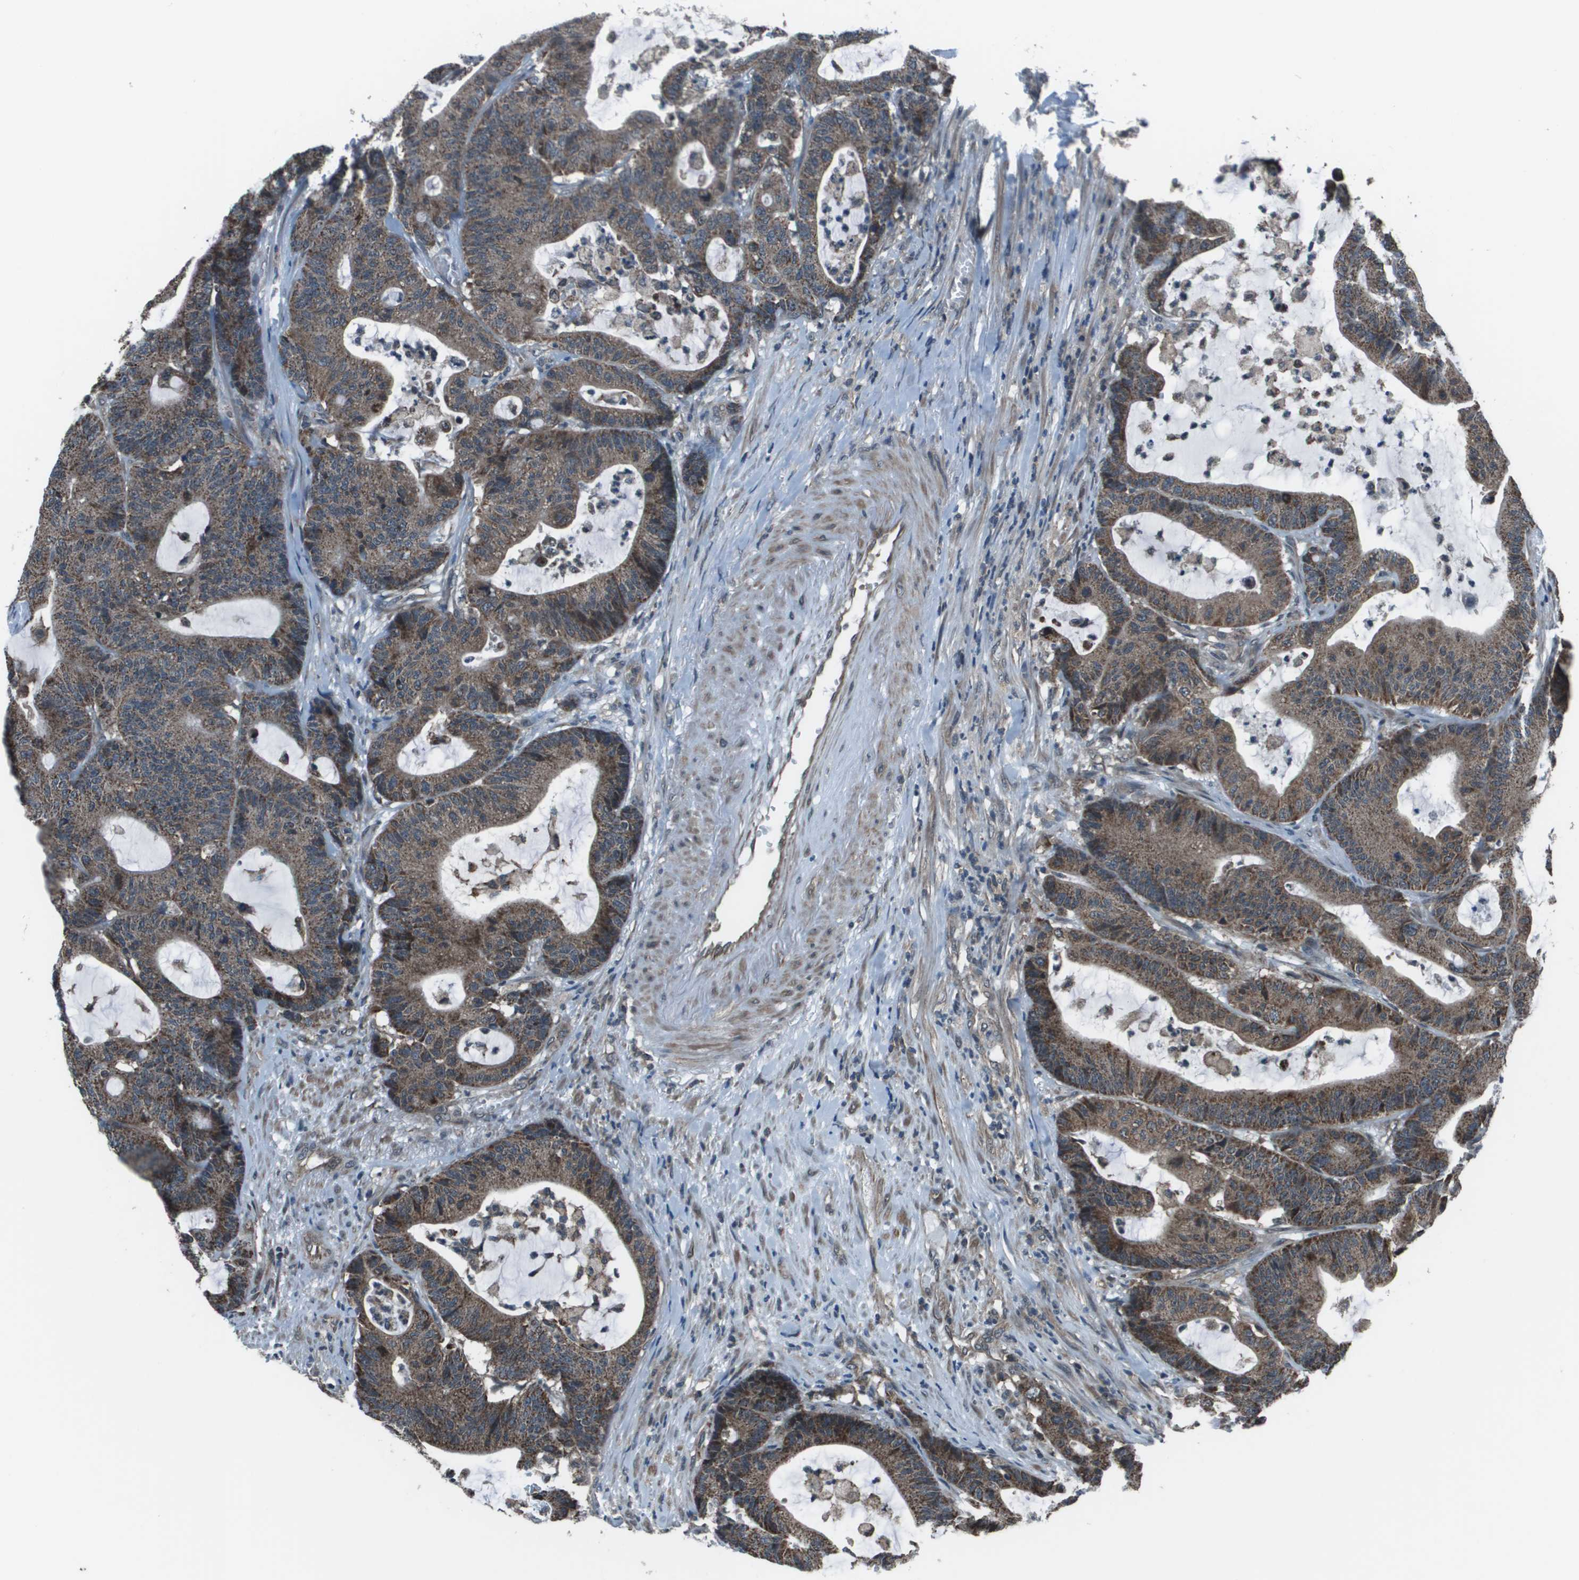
{"staining": {"intensity": "moderate", "quantity": ">75%", "location": "cytoplasmic/membranous"}, "tissue": "colorectal cancer", "cell_type": "Tumor cells", "image_type": "cancer", "snomed": [{"axis": "morphology", "description": "Adenocarcinoma, NOS"}, {"axis": "topography", "description": "Colon"}], "caption": "Brown immunohistochemical staining in human colorectal cancer displays moderate cytoplasmic/membranous staining in about >75% of tumor cells.", "gene": "PPFIA1", "patient": {"sex": "female", "age": 84}}